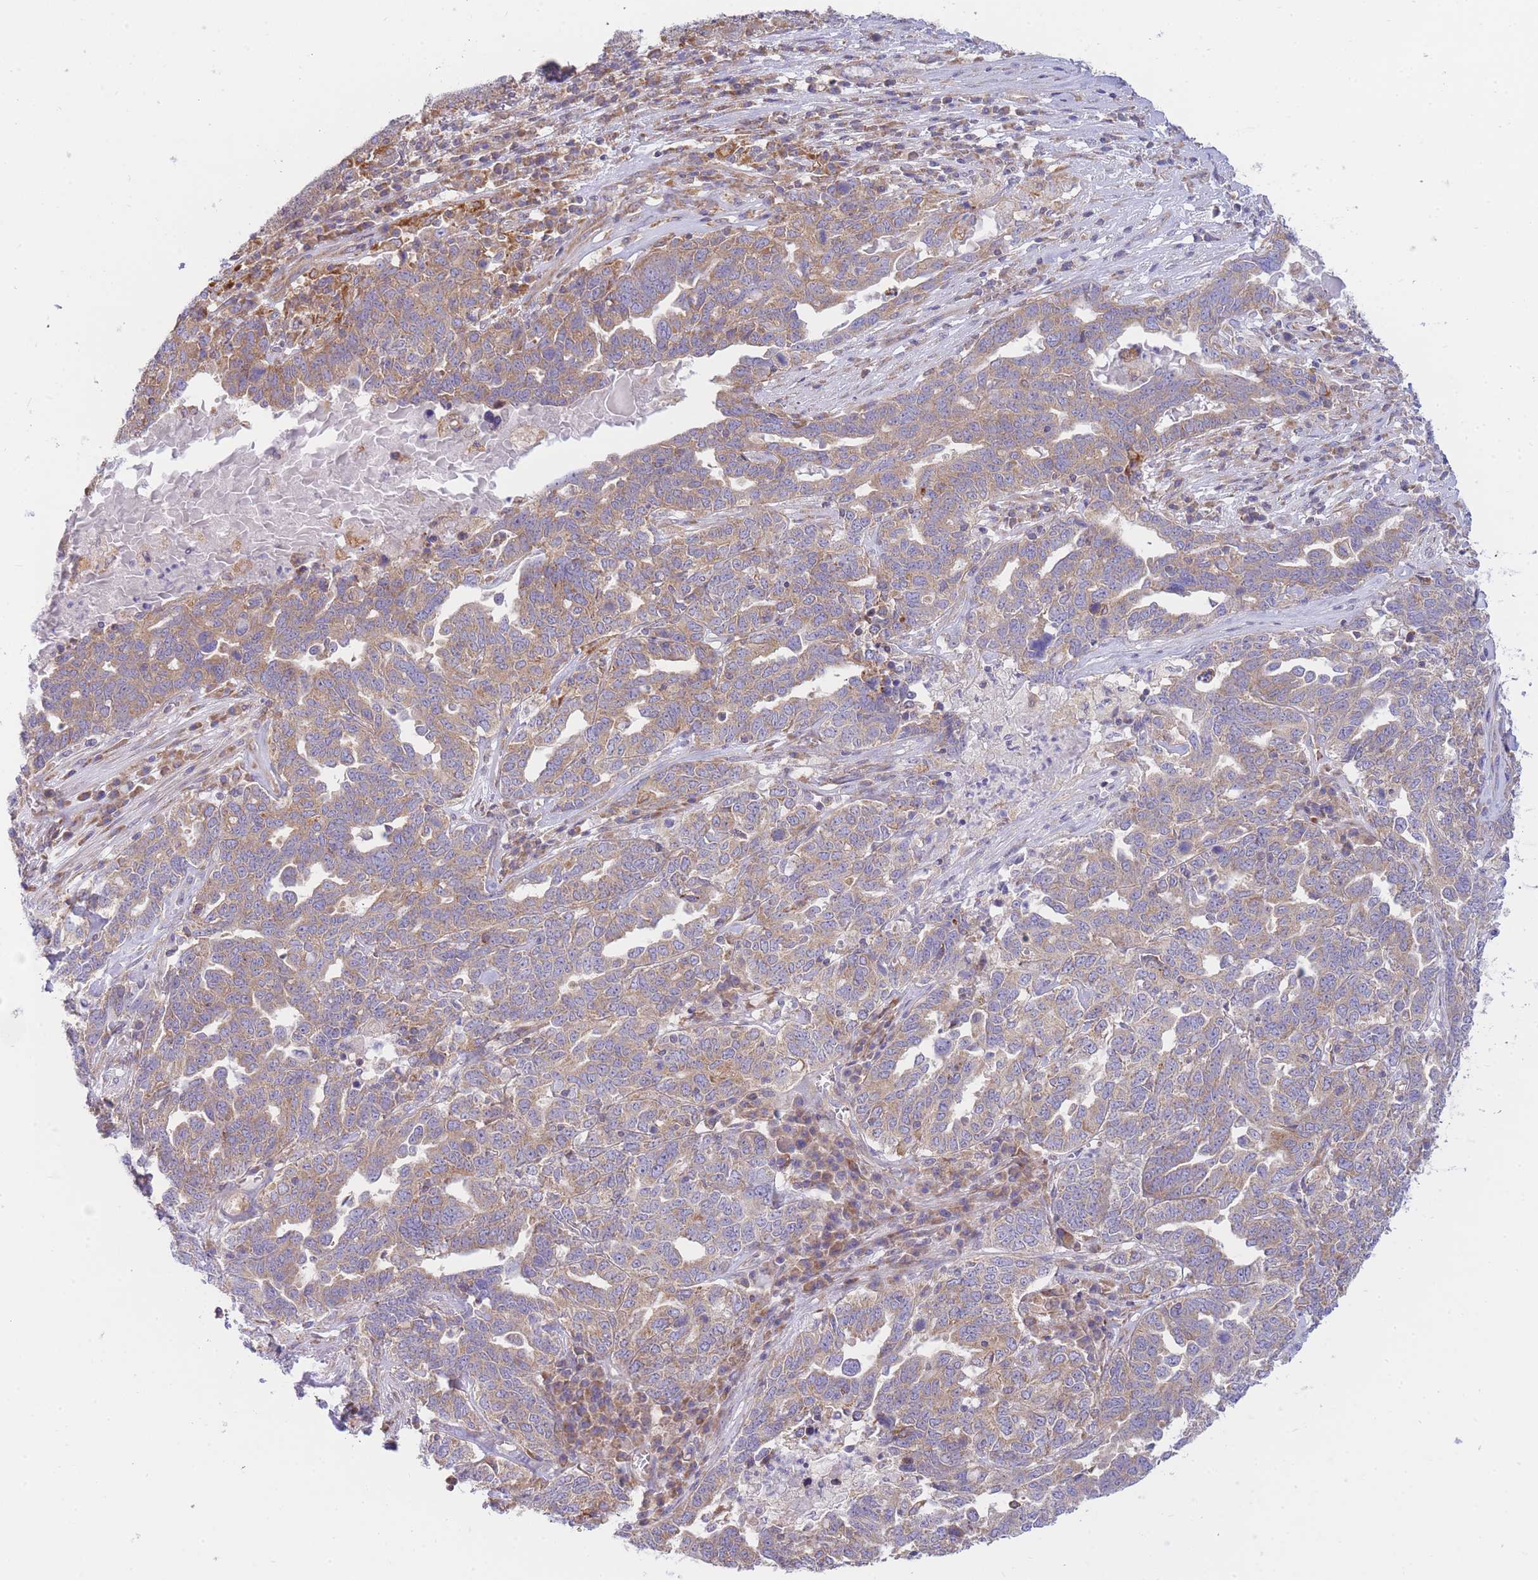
{"staining": {"intensity": "moderate", "quantity": ">75%", "location": "cytoplasmic/membranous"}, "tissue": "ovarian cancer", "cell_type": "Tumor cells", "image_type": "cancer", "snomed": [{"axis": "morphology", "description": "Carcinoma, endometroid"}, {"axis": "topography", "description": "Ovary"}], "caption": "Endometroid carcinoma (ovarian) stained with a brown dye reveals moderate cytoplasmic/membranous positive expression in approximately >75% of tumor cells.", "gene": "SH2B2", "patient": {"sex": "female", "age": 62}}